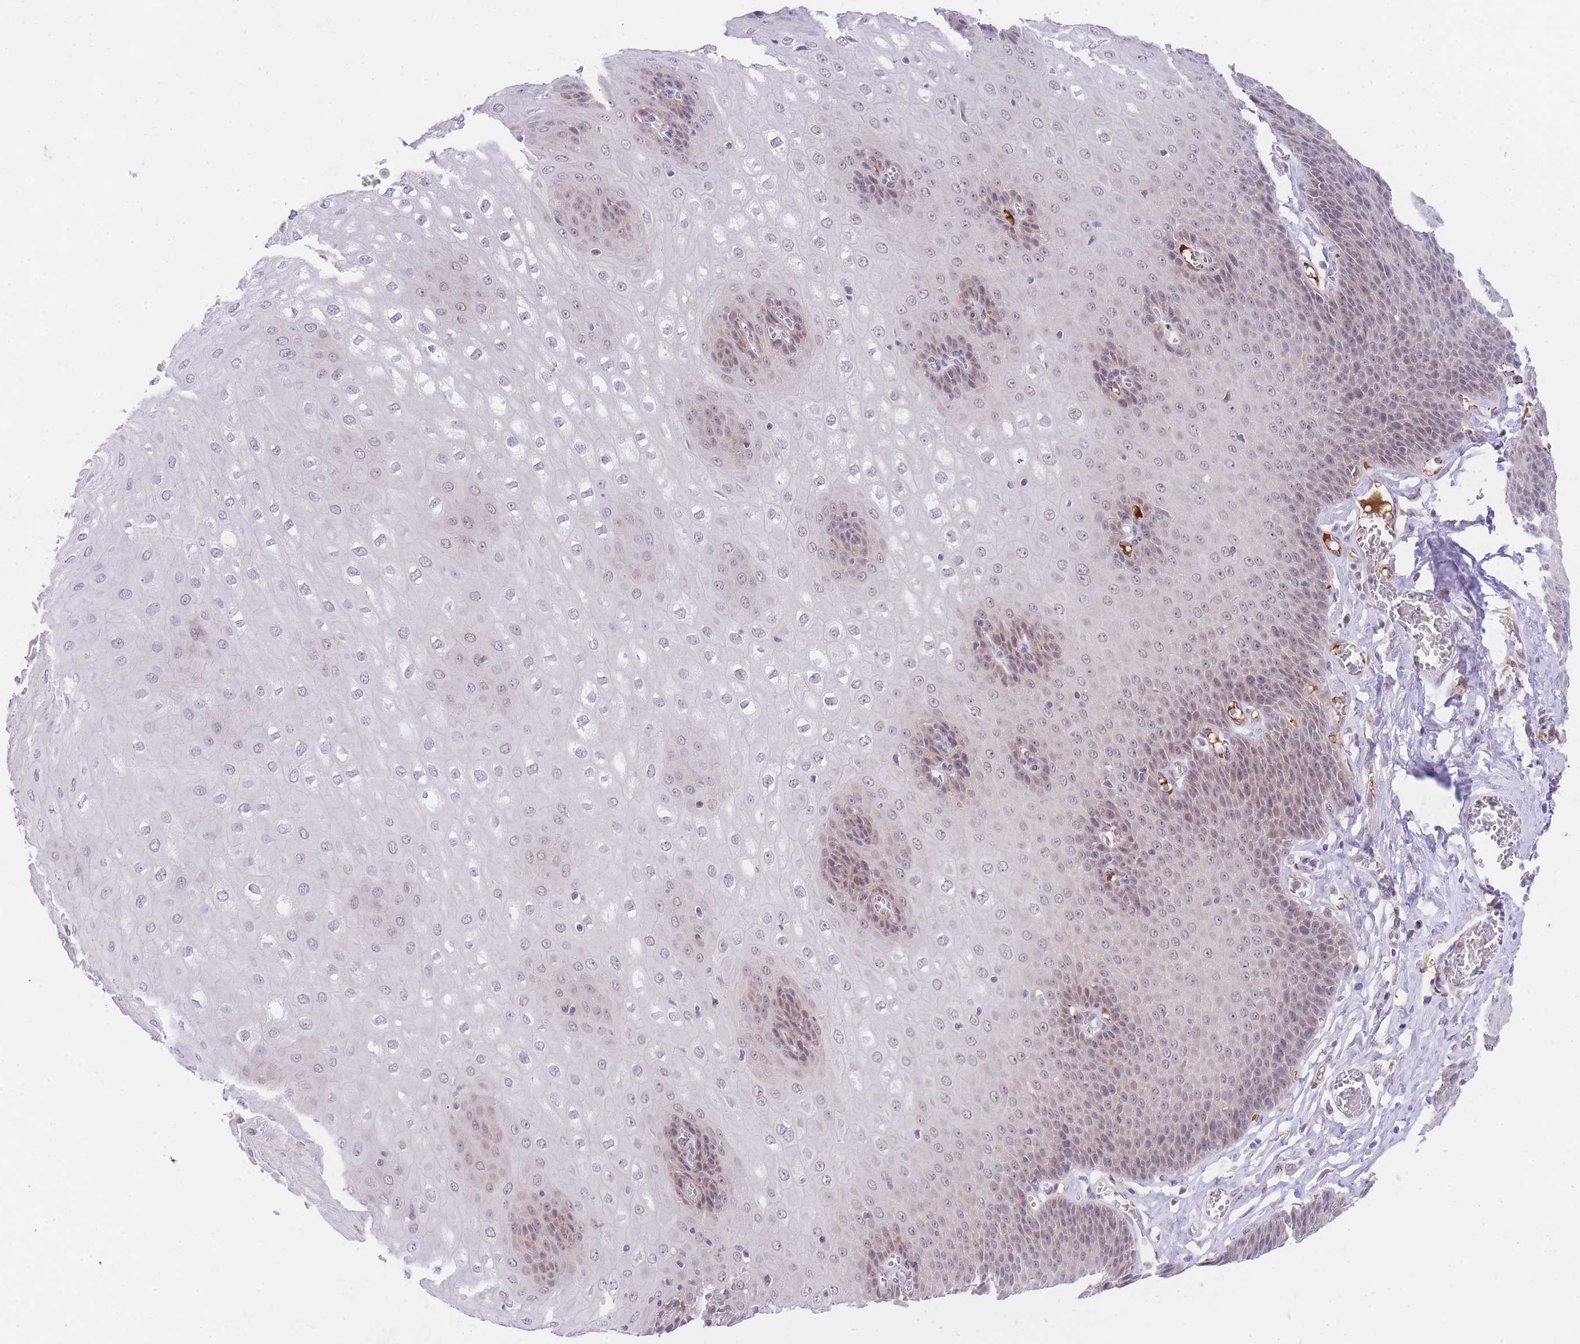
{"staining": {"intensity": "weak", "quantity": "25%-75%", "location": "nuclear"}, "tissue": "esophagus", "cell_type": "Squamous epithelial cells", "image_type": "normal", "snomed": [{"axis": "morphology", "description": "Normal tissue, NOS"}, {"axis": "topography", "description": "Esophagus"}], "caption": "Immunohistochemistry histopathology image of normal human esophagus stained for a protein (brown), which demonstrates low levels of weak nuclear expression in about 25%-75% of squamous epithelial cells.", "gene": "SLC25A33", "patient": {"sex": "male", "age": 60}}